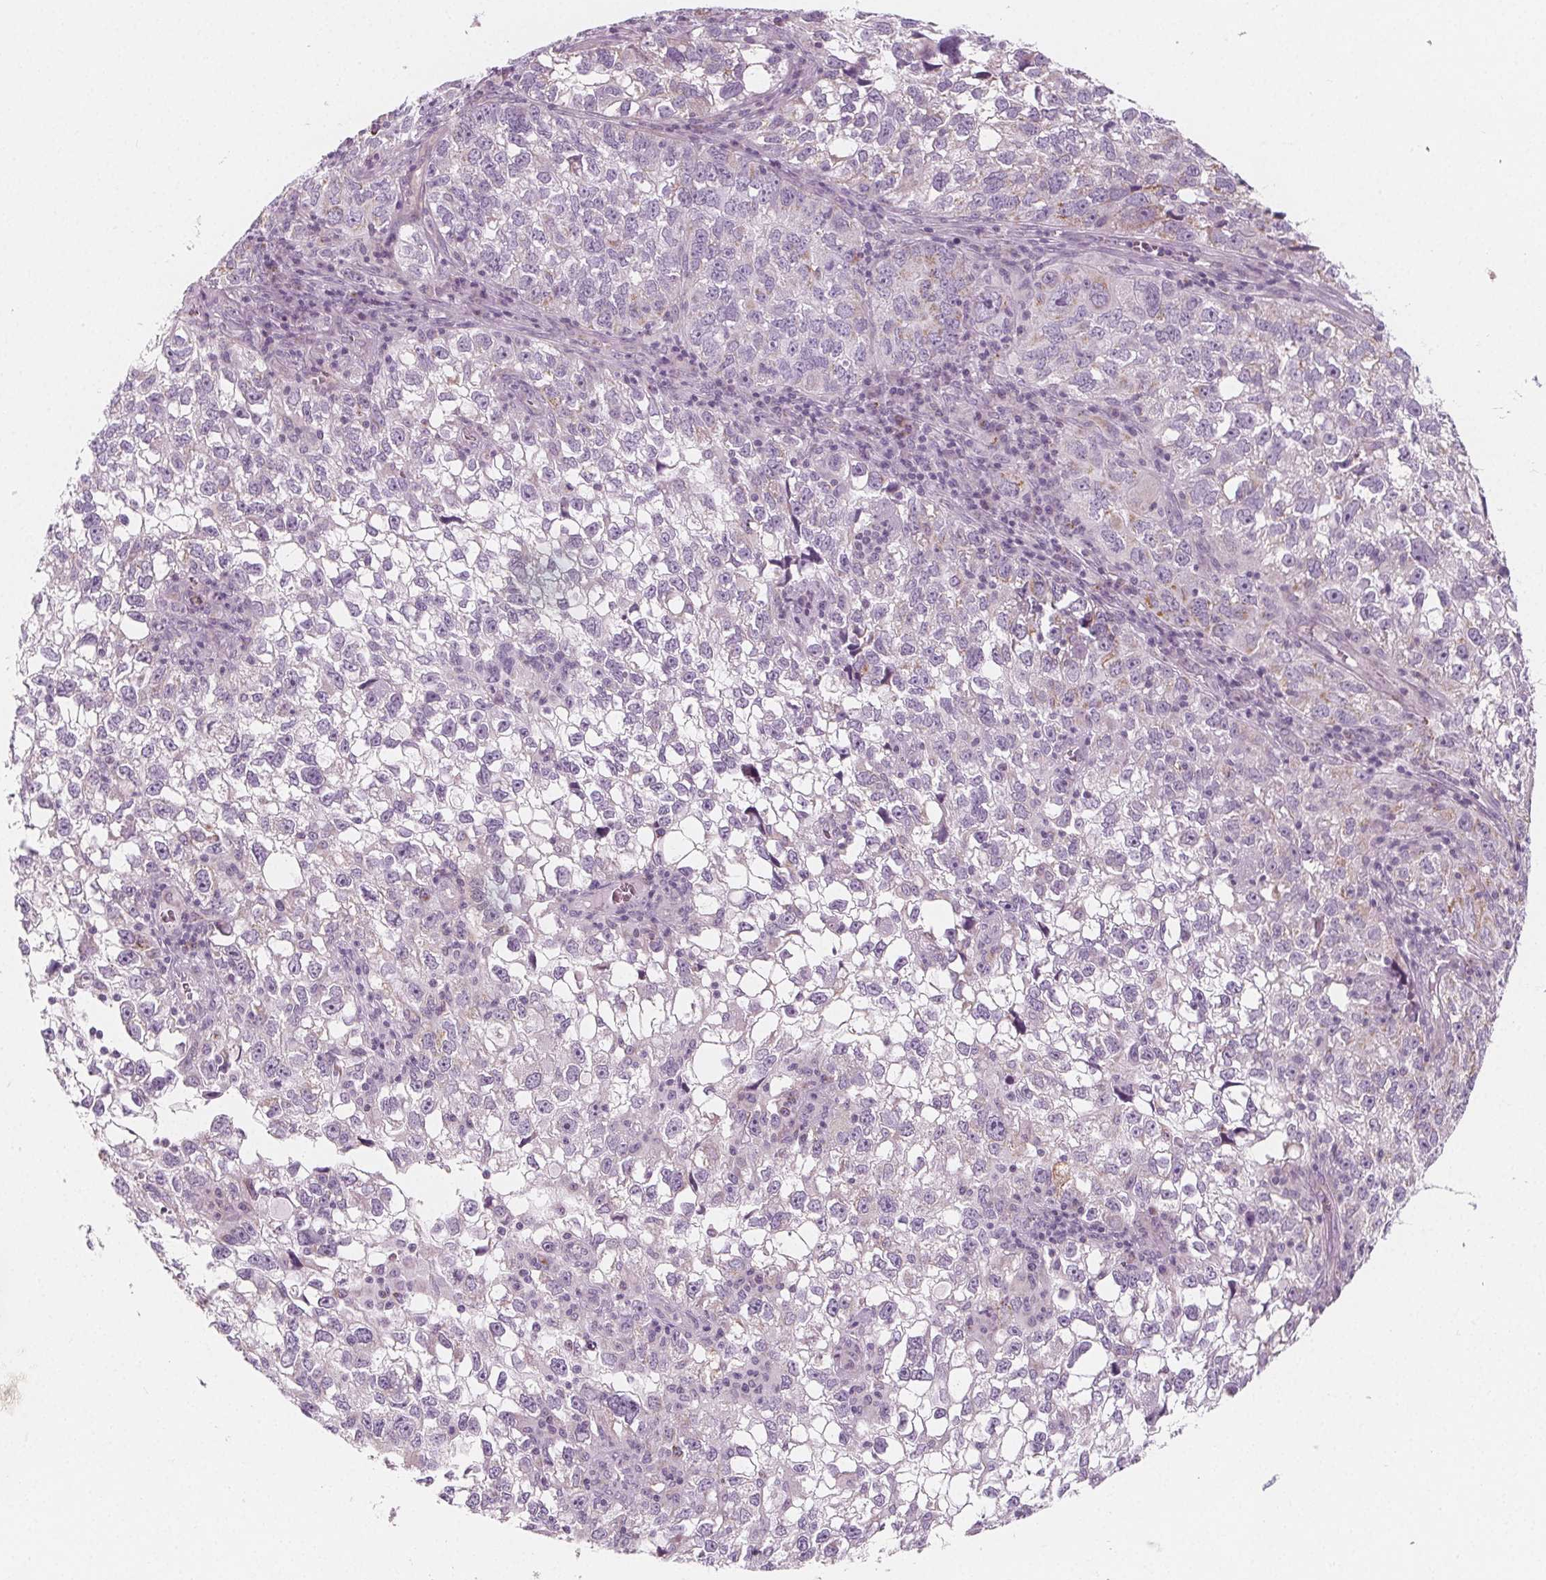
{"staining": {"intensity": "negative", "quantity": "none", "location": "none"}, "tissue": "cervical cancer", "cell_type": "Tumor cells", "image_type": "cancer", "snomed": [{"axis": "morphology", "description": "Squamous cell carcinoma, NOS"}, {"axis": "topography", "description": "Cervix"}], "caption": "The immunohistochemistry histopathology image has no significant staining in tumor cells of cervical squamous cell carcinoma tissue.", "gene": "IL17C", "patient": {"sex": "female", "age": 55}}